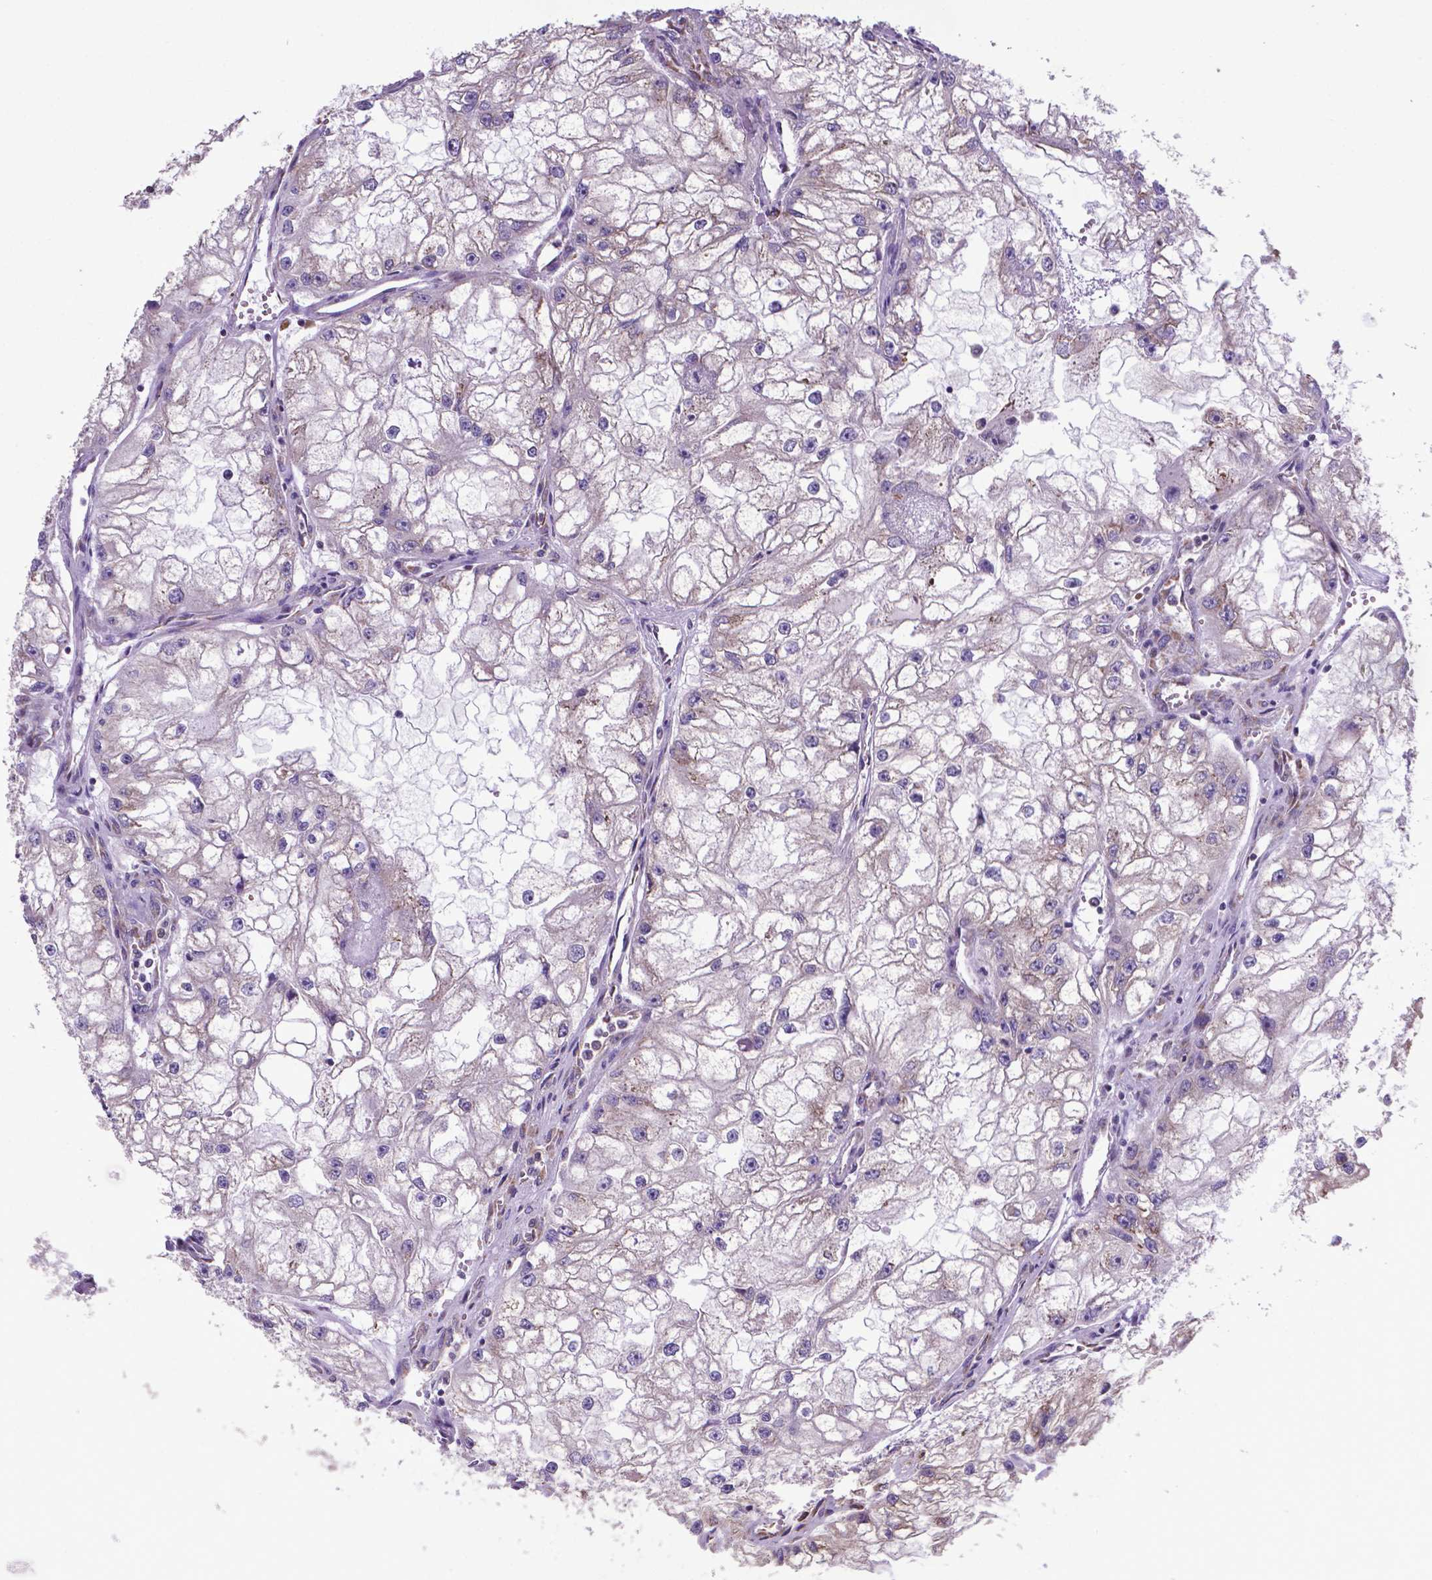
{"staining": {"intensity": "negative", "quantity": "none", "location": "none"}, "tissue": "renal cancer", "cell_type": "Tumor cells", "image_type": "cancer", "snomed": [{"axis": "morphology", "description": "Adenocarcinoma, NOS"}, {"axis": "topography", "description": "Kidney"}], "caption": "Immunohistochemical staining of renal cancer (adenocarcinoma) shows no significant expression in tumor cells.", "gene": "WDR83OS", "patient": {"sex": "male", "age": 59}}